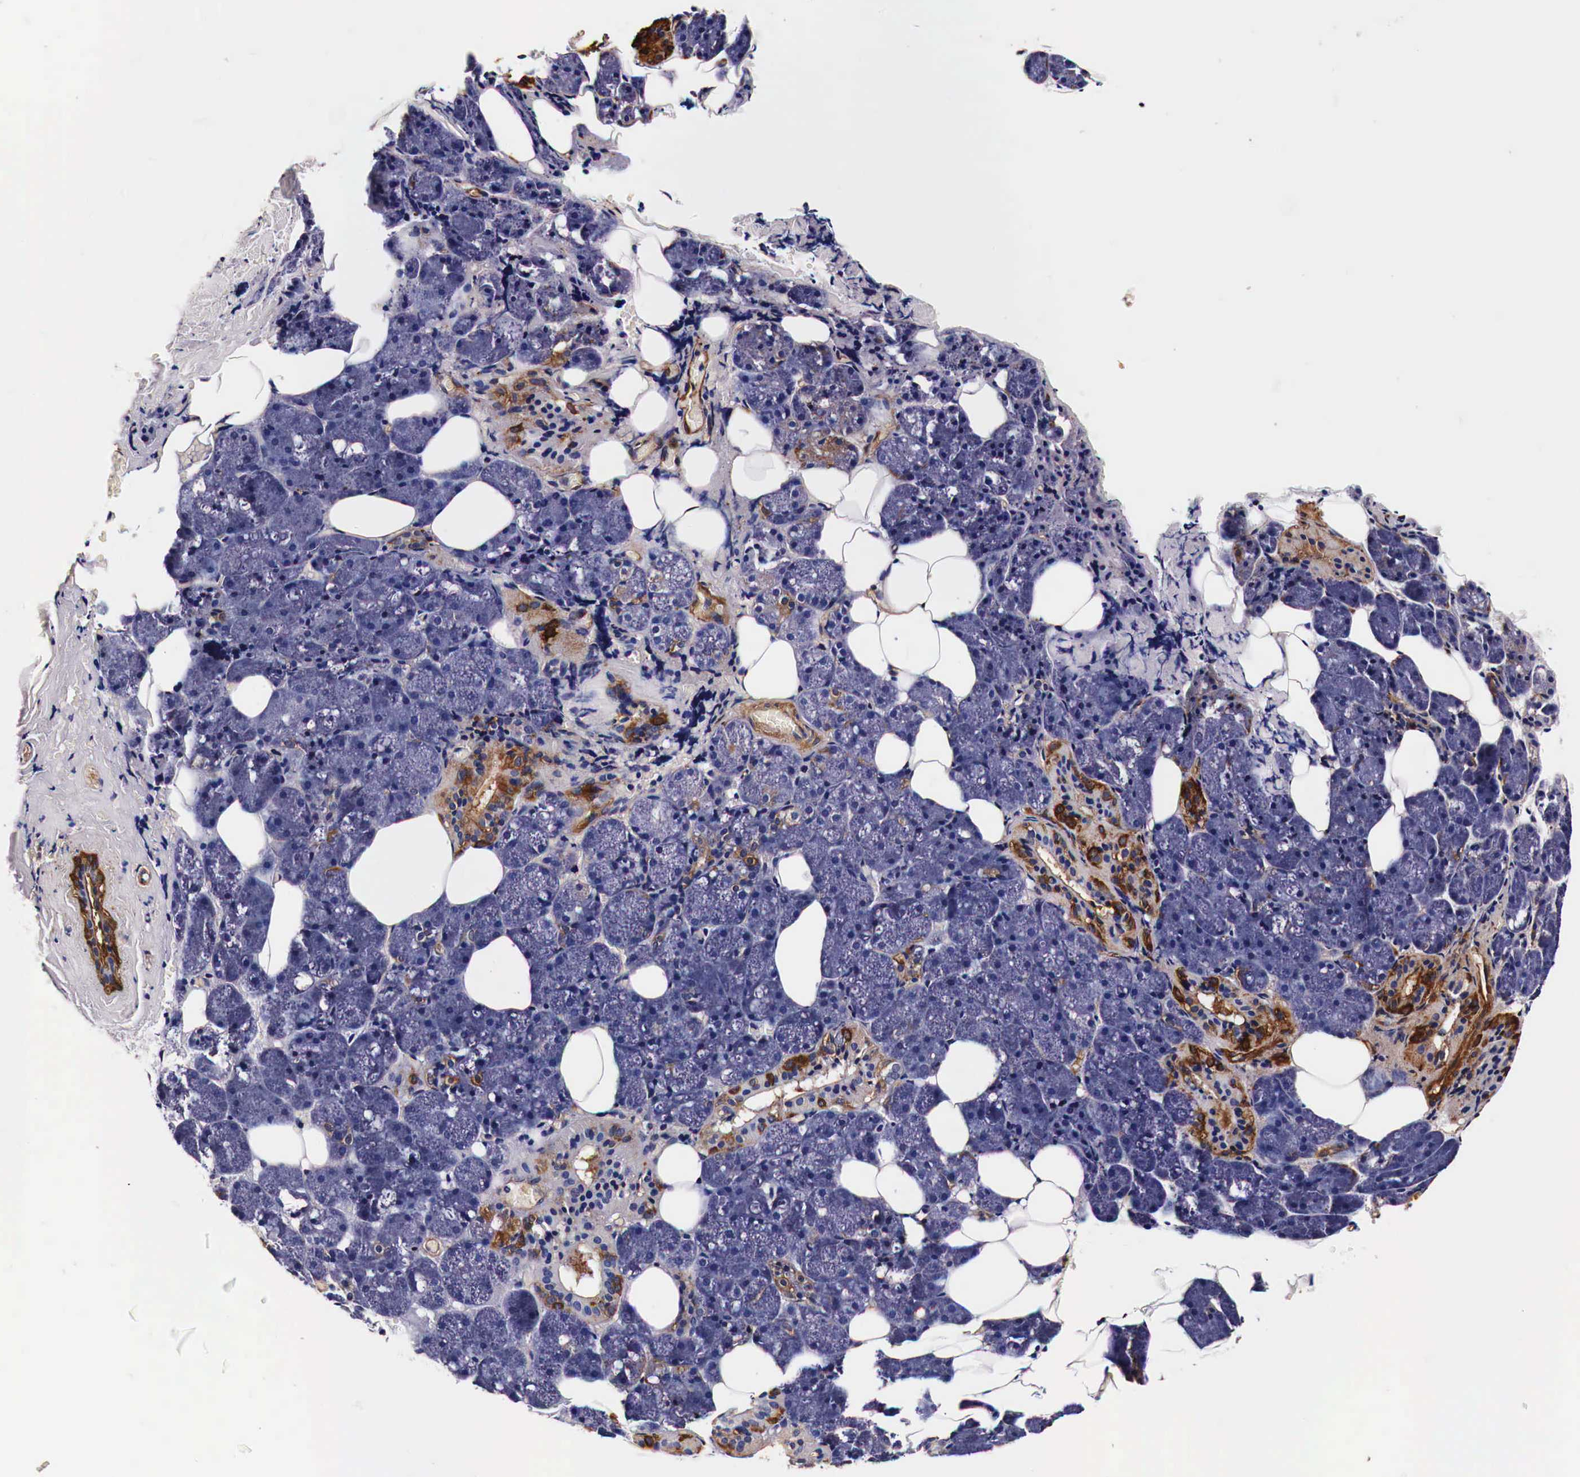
{"staining": {"intensity": "strong", "quantity": "25%-75%", "location": "cytoplasmic/membranous"}, "tissue": "salivary gland", "cell_type": "Glandular cells", "image_type": "normal", "snomed": [{"axis": "morphology", "description": "Normal tissue, NOS"}, {"axis": "topography", "description": "Salivary gland"}], "caption": "Salivary gland stained with DAB immunohistochemistry reveals high levels of strong cytoplasmic/membranous expression in about 25%-75% of glandular cells.", "gene": "HSPB1", "patient": {"sex": "female", "age": 55}}